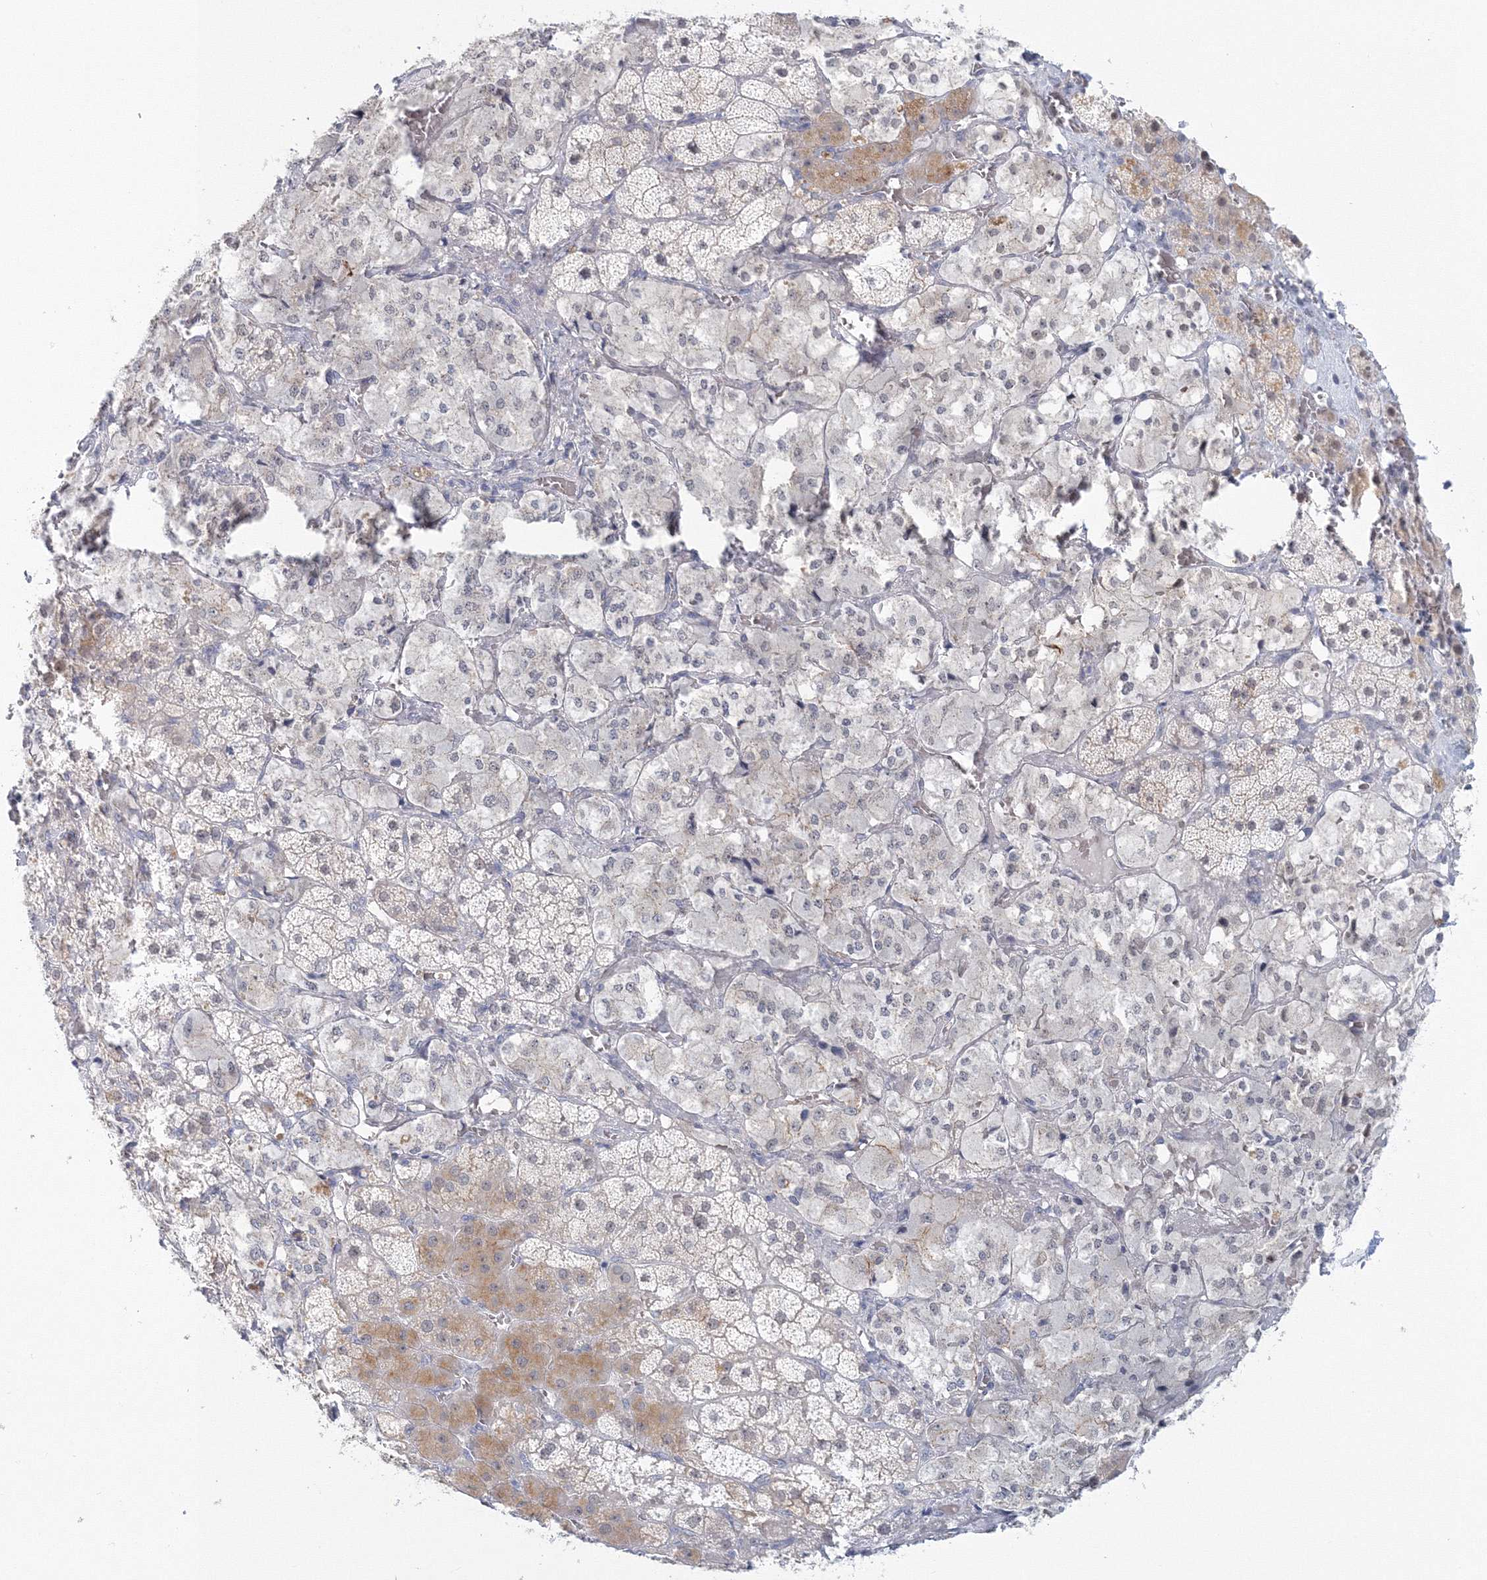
{"staining": {"intensity": "moderate", "quantity": "<25%", "location": "cytoplasmic/membranous"}, "tissue": "adrenal gland", "cell_type": "Glandular cells", "image_type": "normal", "snomed": [{"axis": "morphology", "description": "Normal tissue, NOS"}, {"axis": "topography", "description": "Adrenal gland"}], "caption": "Protein expression by immunohistochemistry reveals moderate cytoplasmic/membranous expression in approximately <25% of glandular cells in normal adrenal gland.", "gene": "VSIG1", "patient": {"sex": "male", "age": 57}}